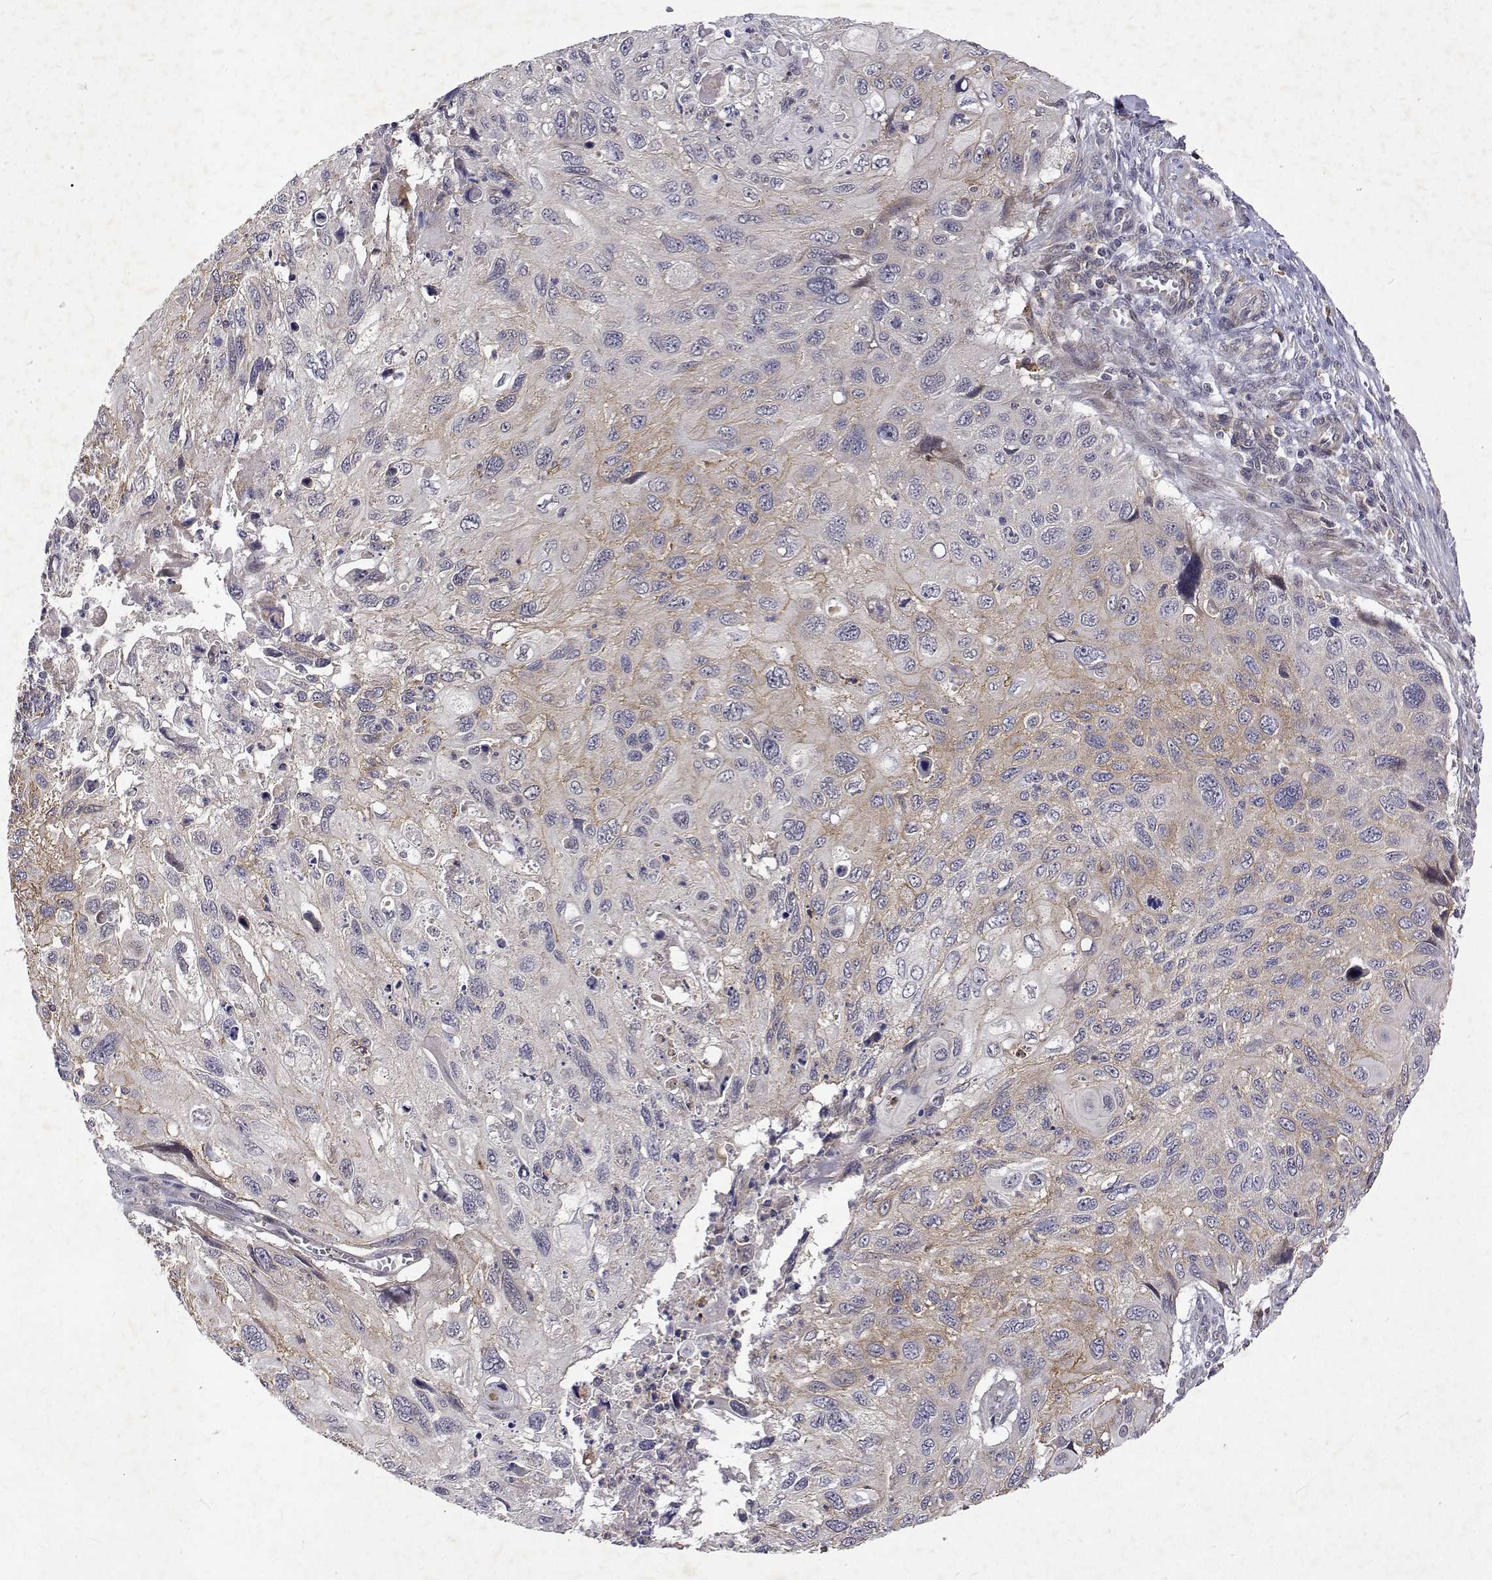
{"staining": {"intensity": "weak", "quantity": "<25%", "location": "cytoplasmic/membranous"}, "tissue": "cervical cancer", "cell_type": "Tumor cells", "image_type": "cancer", "snomed": [{"axis": "morphology", "description": "Squamous cell carcinoma, NOS"}, {"axis": "topography", "description": "Cervix"}], "caption": "DAB (3,3'-diaminobenzidine) immunohistochemical staining of human cervical cancer (squamous cell carcinoma) shows no significant positivity in tumor cells.", "gene": "ALKBH8", "patient": {"sex": "female", "age": 70}}